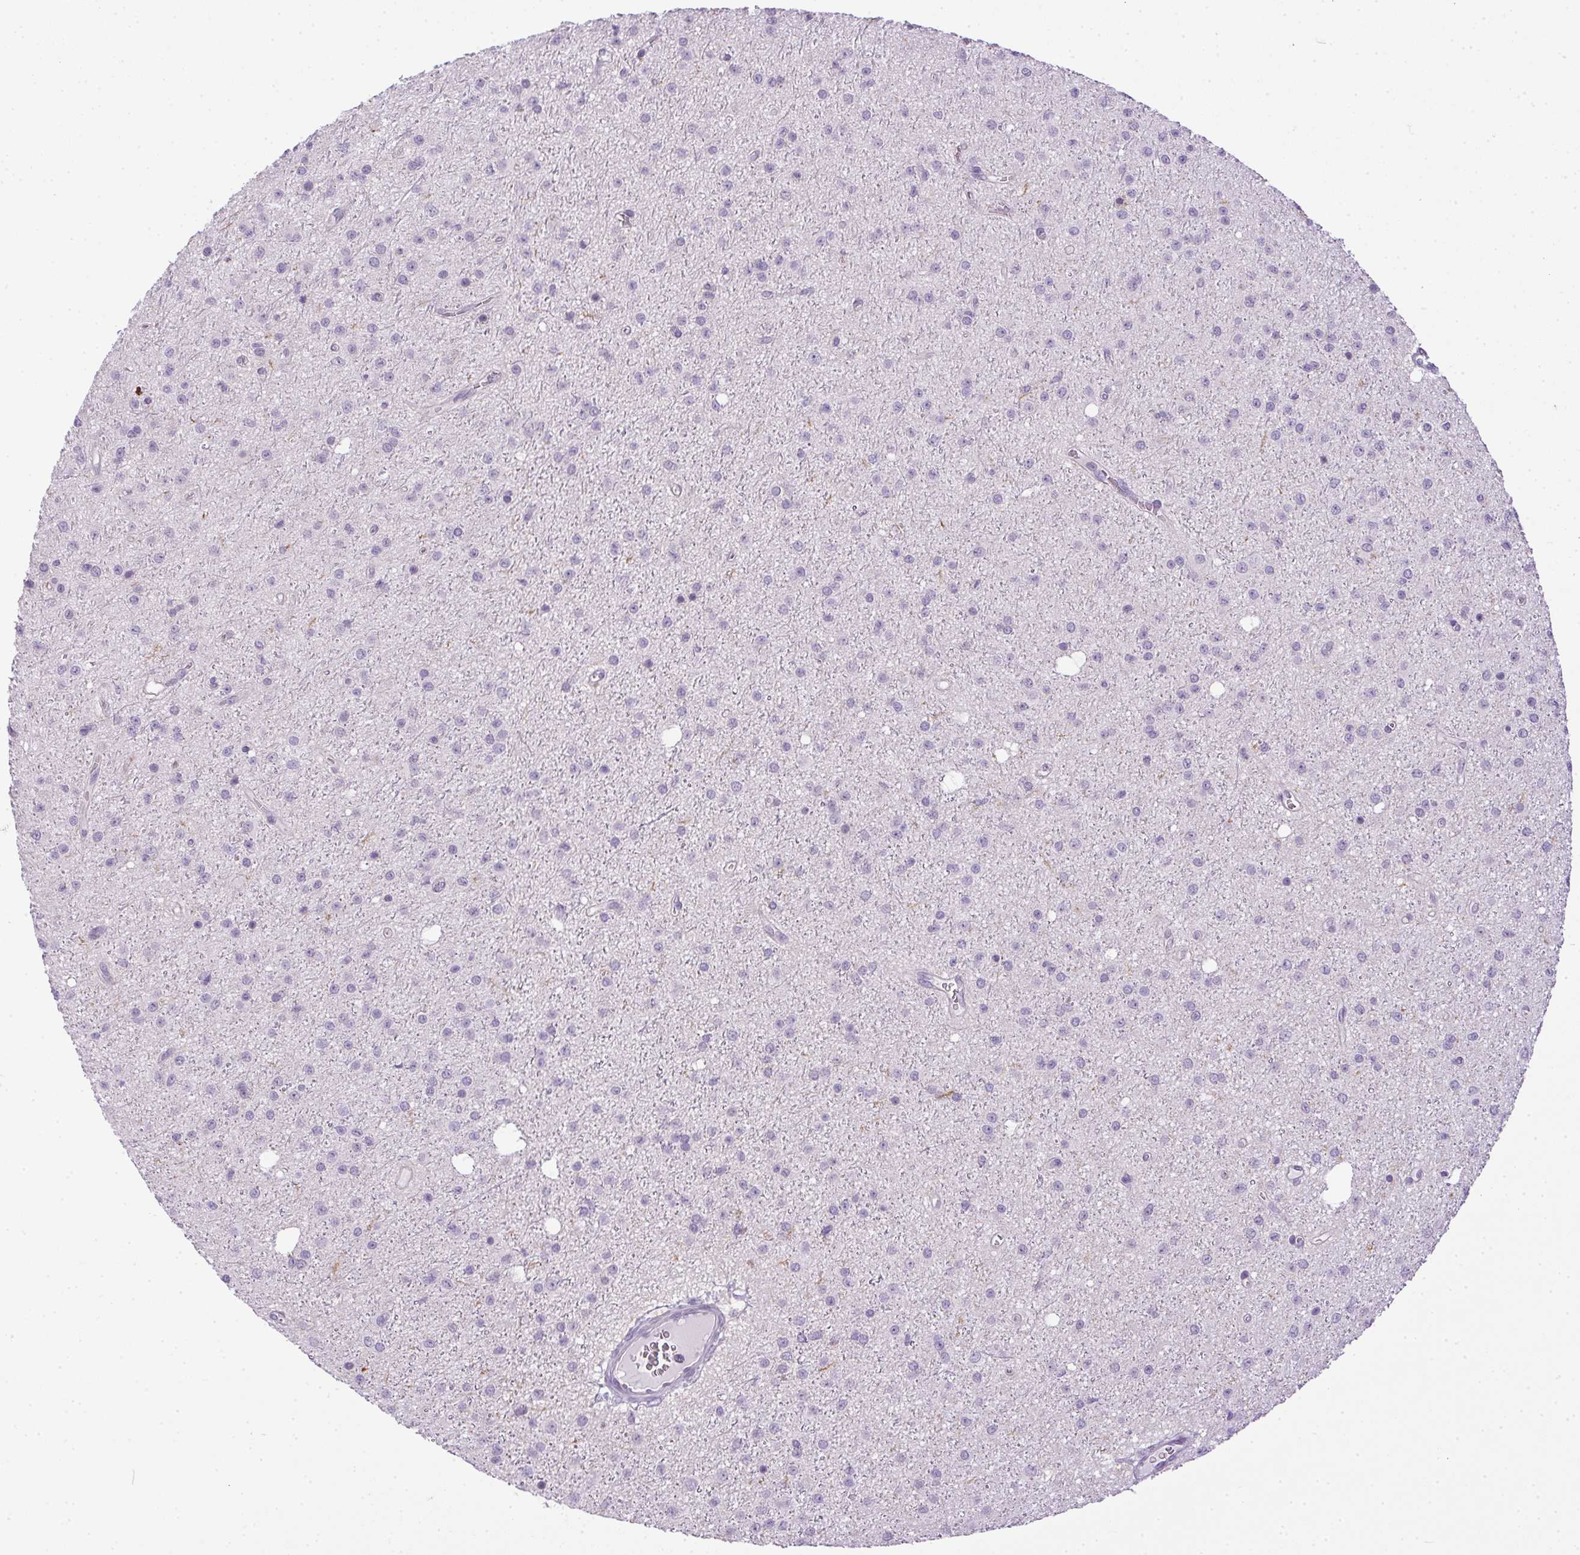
{"staining": {"intensity": "negative", "quantity": "none", "location": "none"}, "tissue": "glioma", "cell_type": "Tumor cells", "image_type": "cancer", "snomed": [{"axis": "morphology", "description": "Glioma, malignant, Low grade"}, {"axis": "topography", "description": "Brain"}], "caption": "Human malignant low-grade glioma stained for a protein using immunohistochemistry reveals no expression in tumor cells.", "gene": "PRL", "patient": {"sex": "male", "age": 27}}